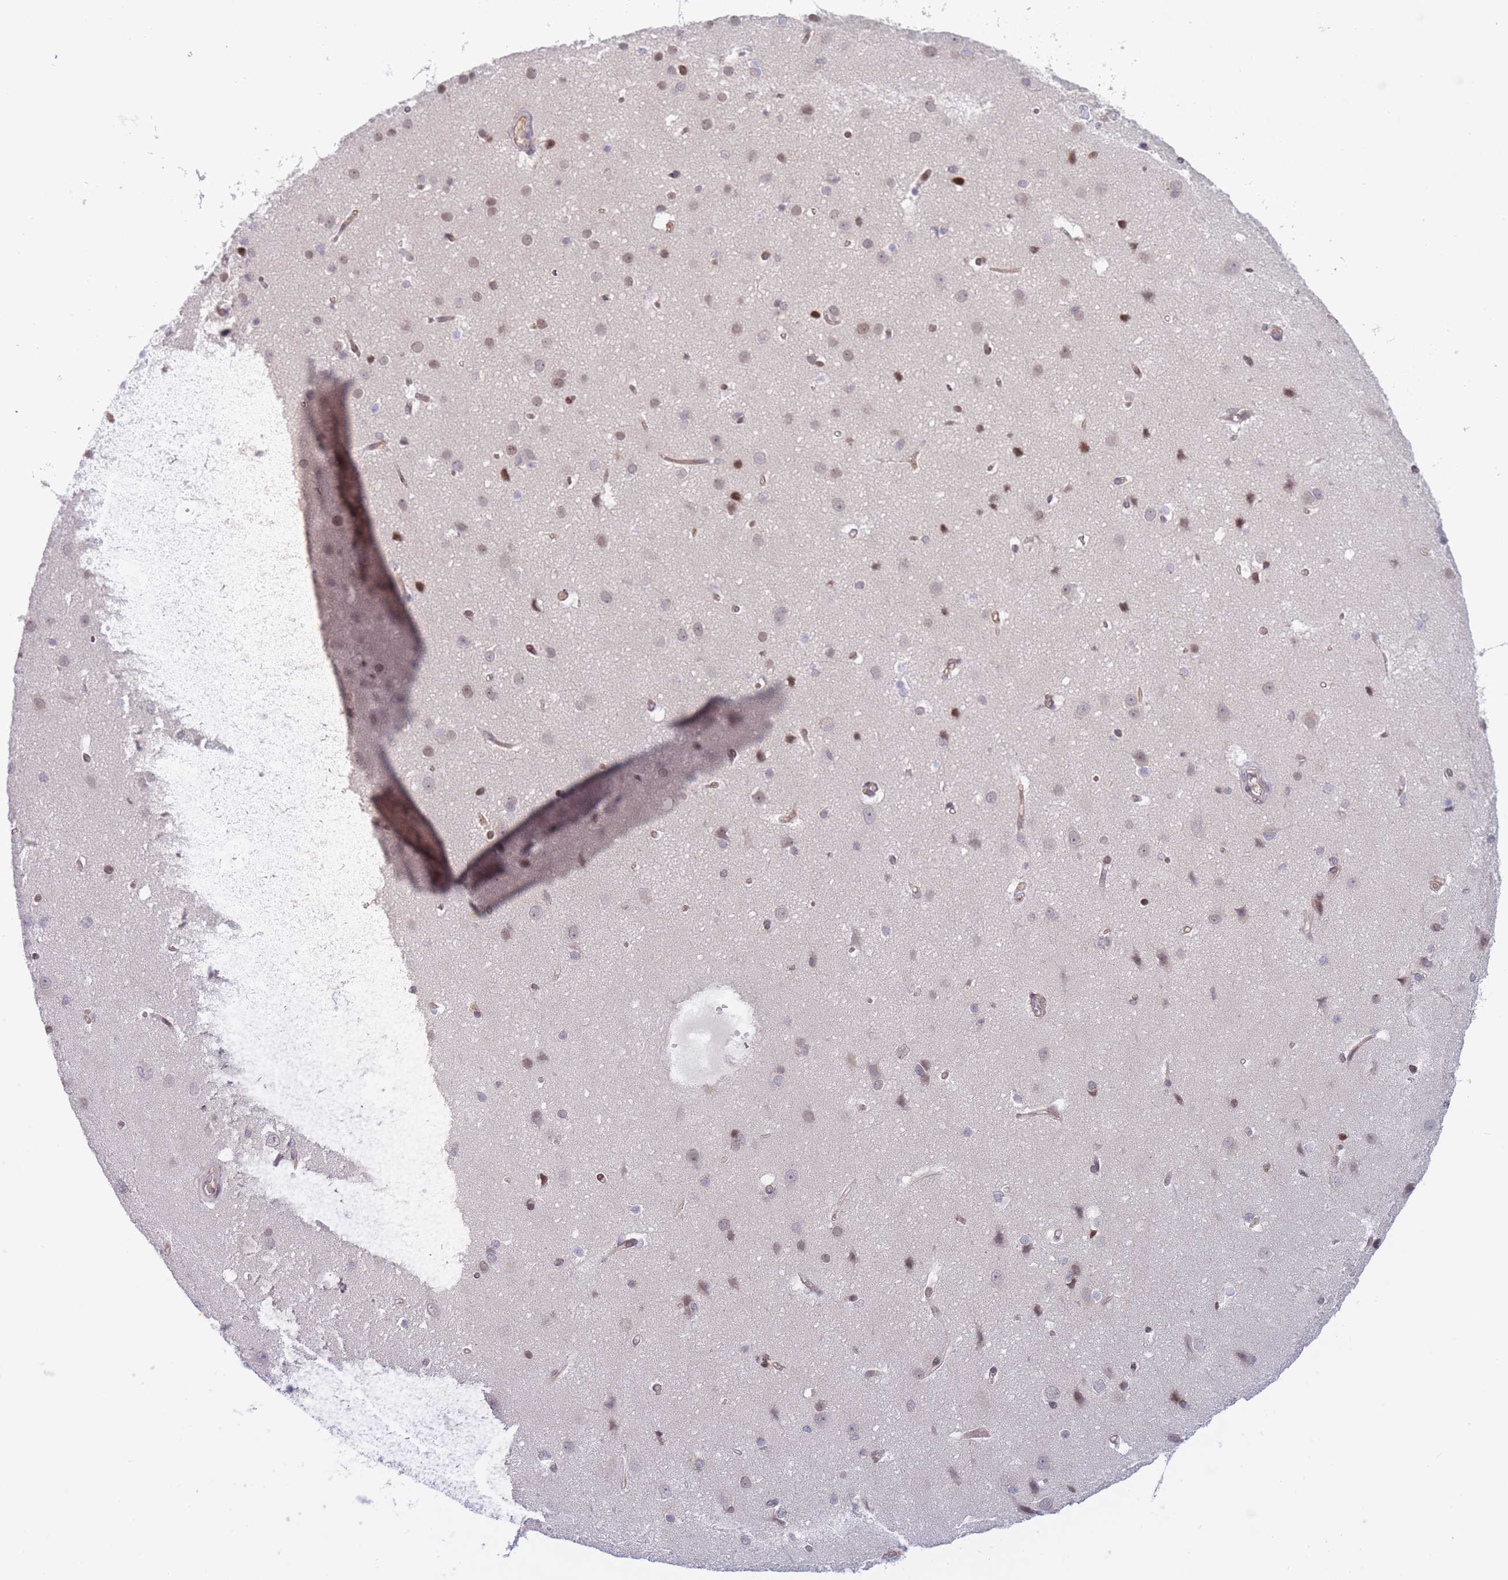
{"staining": {"intensity": "moderate", "quantity": "<25%", "location": "nuclear"}, "tissue": "cerebral cortex", "cell_type": "Endothelial cells", "image_type": "normal", "snomed": [{"axis": "morphology", "description": "Normal tissue, NOS"}, {"axis": "topography", "description": "Cerebral cortex"}], "caption": "Cerebral cortex stained with a brown dye demonstrates moderate nuclear positive positivity in approximately <25% of endothelial cells.", "gene": "SLC35F5", "patient": {"sex": "male", "age": 37}}